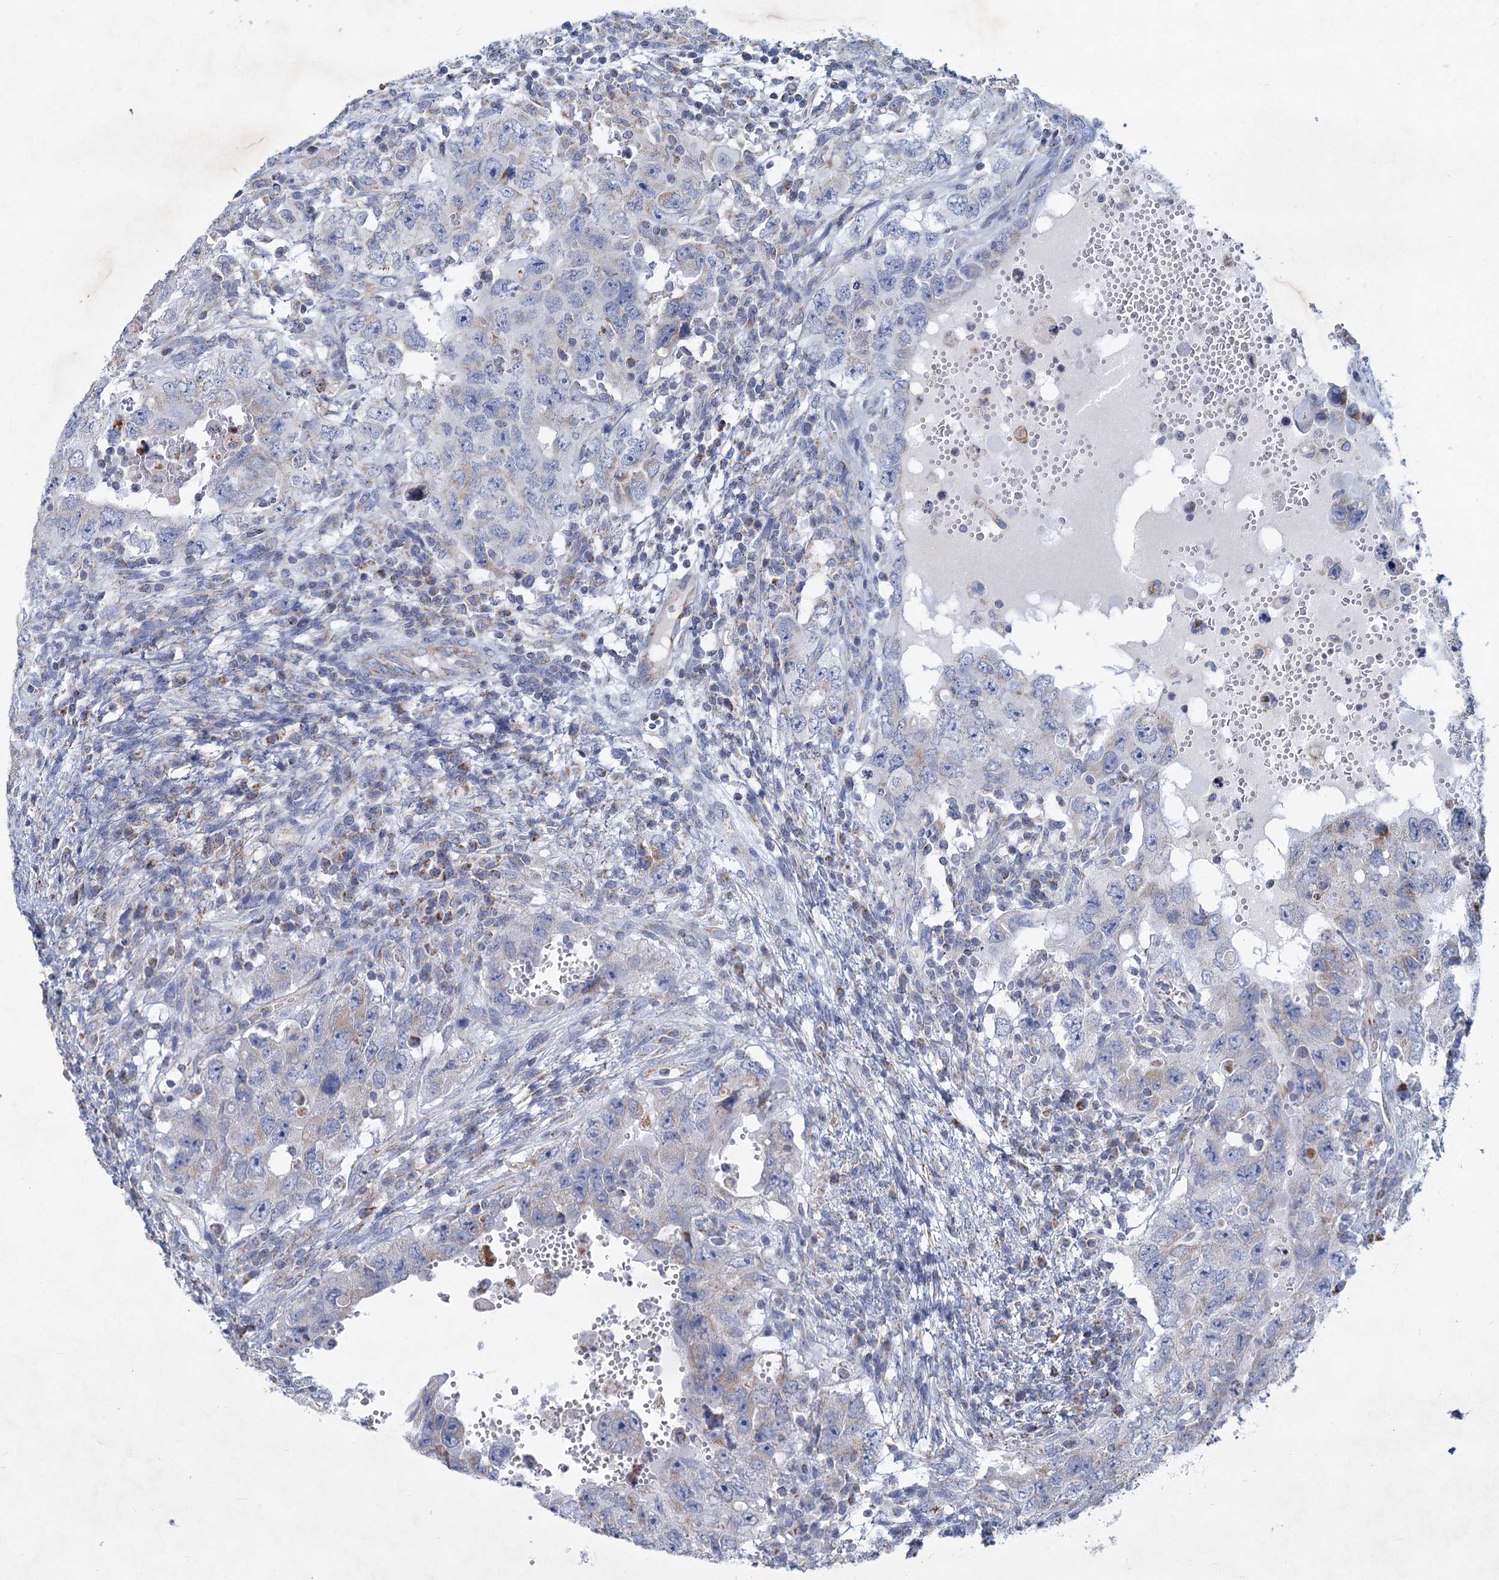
{"staining": {"intensity": "negative", "quantity": "none", "location": "none"}, "tissue": "testis cancer", "cell_type": "Tumor cells", "image_type": "cancer", "snomed": [{"axis": "morphology", "description": "Carcinoma, Embryonal, NOS"}, {"axis": "topography", "description": "Testis"}], "caption": "Testis embryonal carcinoma stained for a protein using immunohistochemistry displays no positivity tumor cells.", "gene": "NDUFC2", "patient": {"sex": "male", "age": 26}}